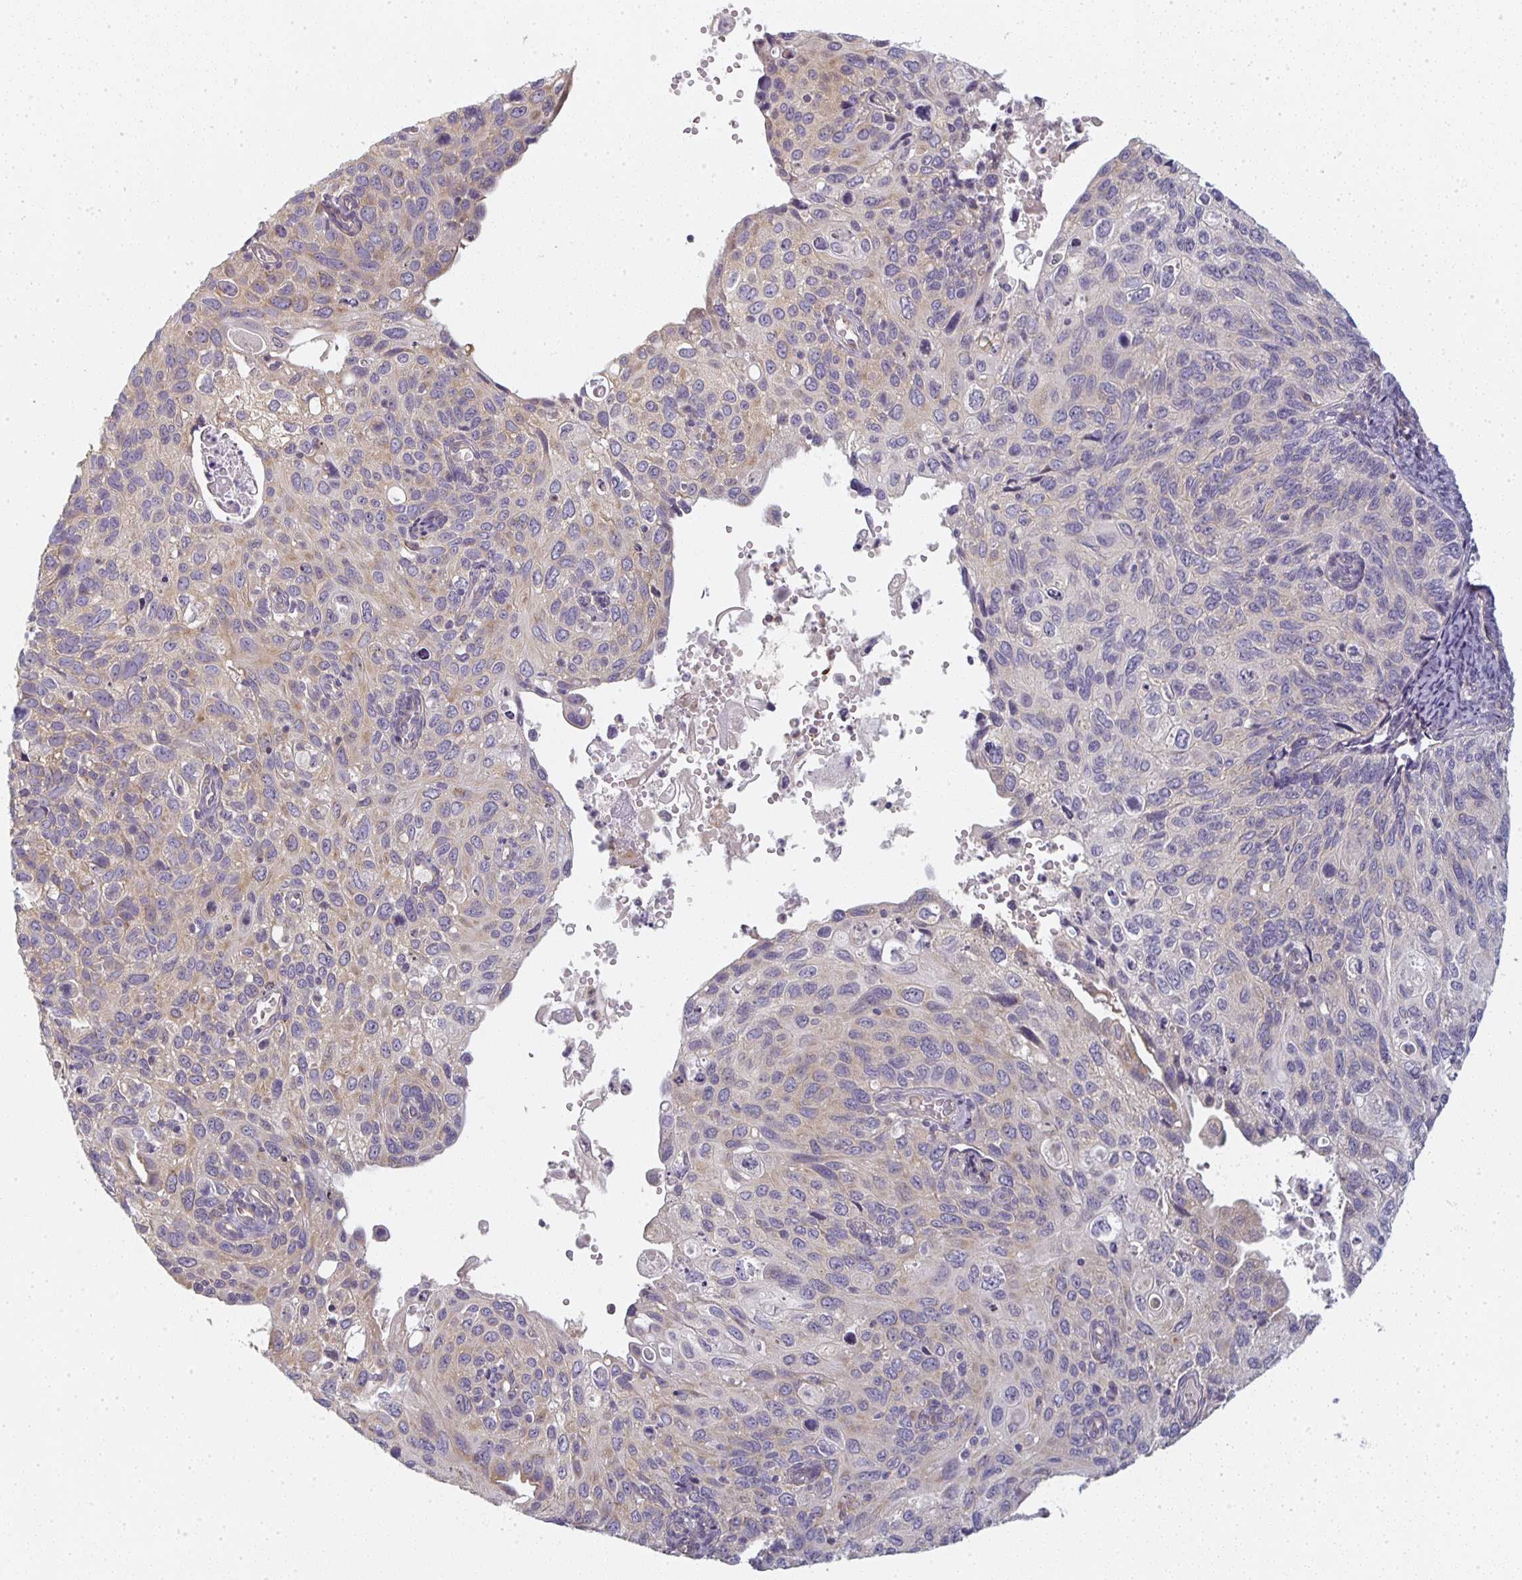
{"staining": {"intensity": "negative", "quantity": "none", "location": "none"}, "tissue": "cervical cancer", "cell_type": "Tumor cells", "image_type": "cancer", "snomed": [{"axis": "morphology", "description": "Squamous cell carcinoma, NOS"}, {"axis": "topography", "description": "Cervix"}], "caption": "A micrograph of cervical squamous cell carcinoma stained for a protein displays no brown staining in tumor cells.", "gene": "CTHRC1", "patient": {"sex": "female", "age": 70}}